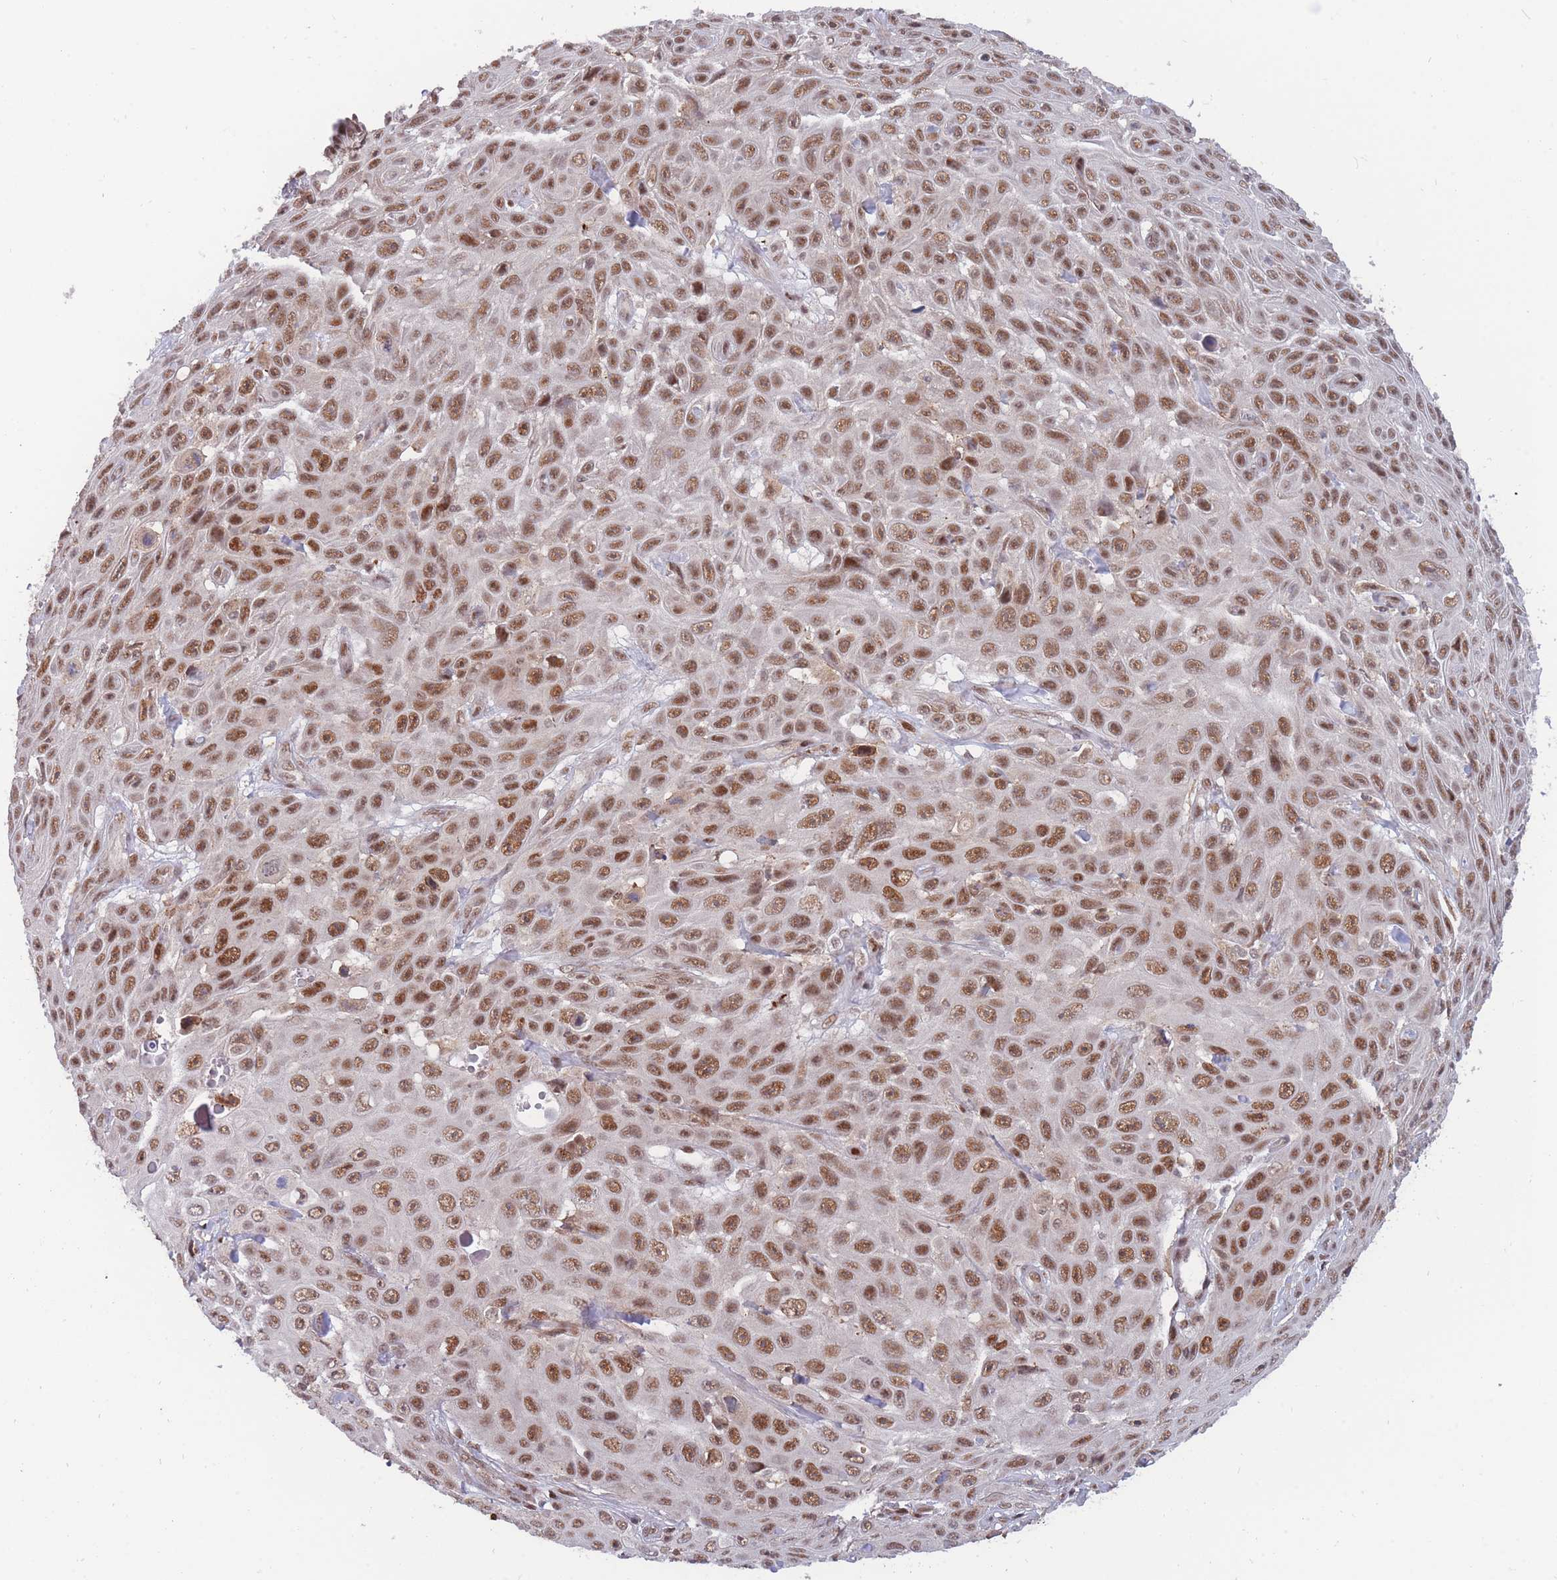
{"staining": {"intensity": "strong", "quantity": ">75%", "location": "nuclear"}, "tissue": "skin cancer", "cell_type": "Tumor cells", "image_type": "cancer", "snomed": [{"axis": "morphology", "description": "Squamous cell carcinoma, NOS"}, {"axis": "topography", "description": "Skin"}], "caption": "Immunohistochemical staining of skin cancer (squamous cell carcinoma) exhibits high levels of strong nuclear protein expression in about >75% of tumor cells.", "gene": "BOD1L1", "patient": {"sex": "male", "age": 82}}